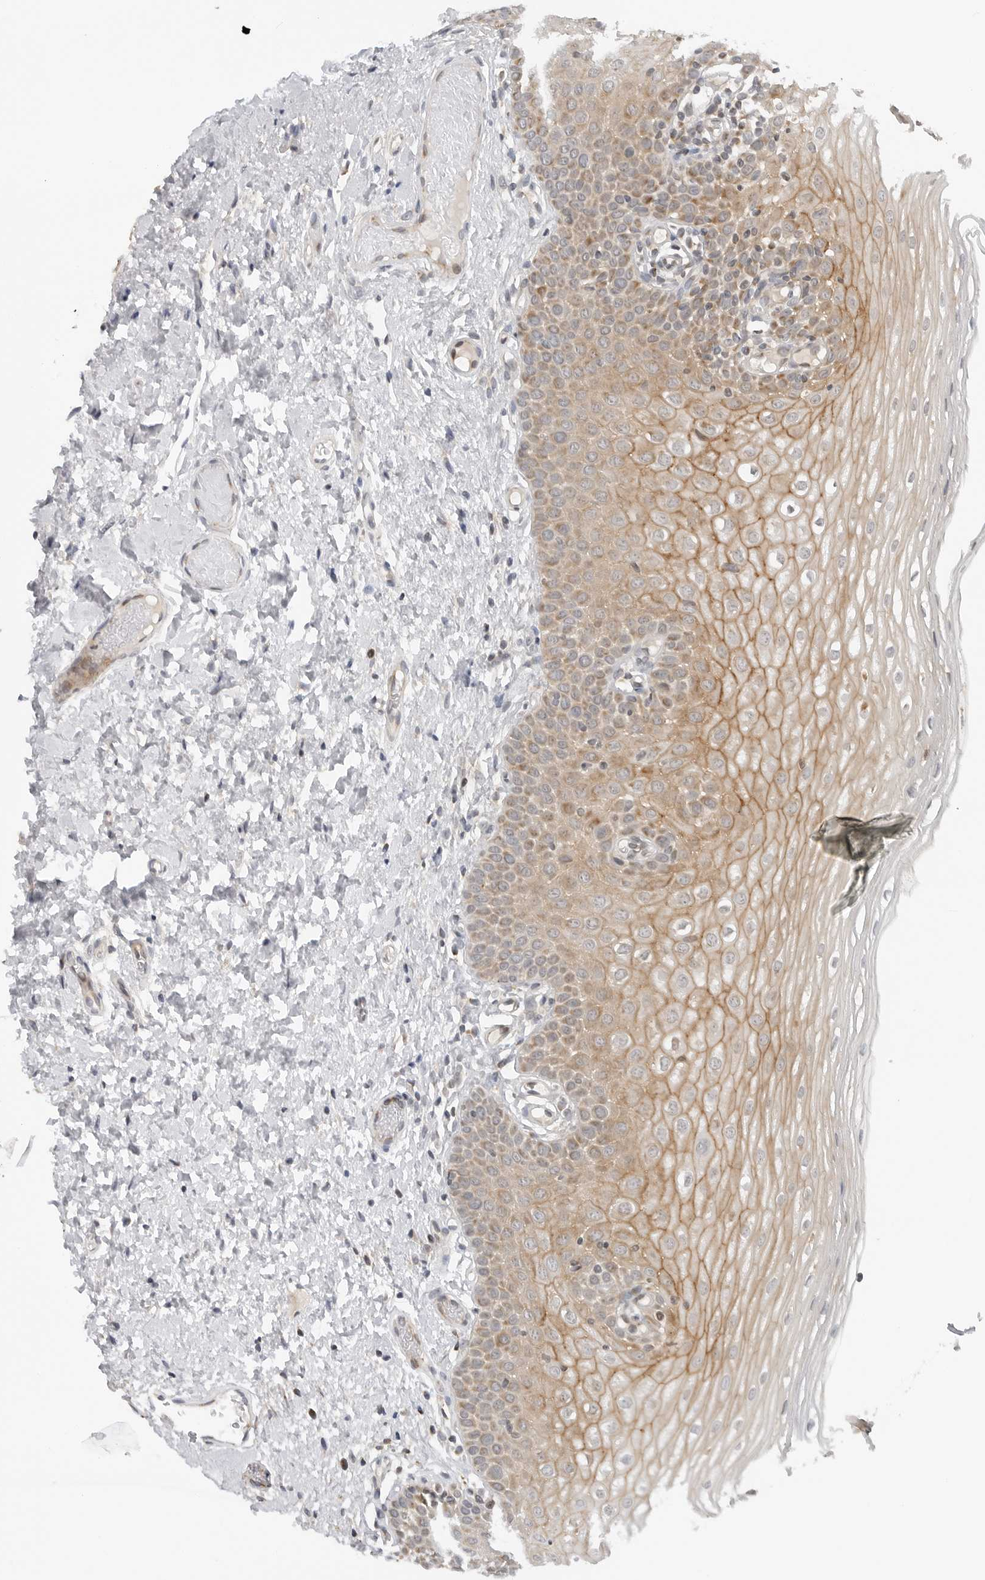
{"staining": {"intensity": "moderate", "quantity": "25%-75%", "location": "cytoplasmic/membranous"}, "tissue": "oral mucosa", "cell_type": "Squamous epithelial cells", "image_type": "normal", "snomed": [{"axis": "morphology", "description": "Normal tissue, NOS"}, {"axis": "topography", "description": "Oral tissue"}], "caption": "Immunohistochemistry of normal human oral mucosa demonstrates medium levels of moderate cytoplasmic/membranous positivity in approximately 25%-75% of squamous epithelial cells.", "gene": "PEX2", "patient": {"sex": "female", "age": 56}}